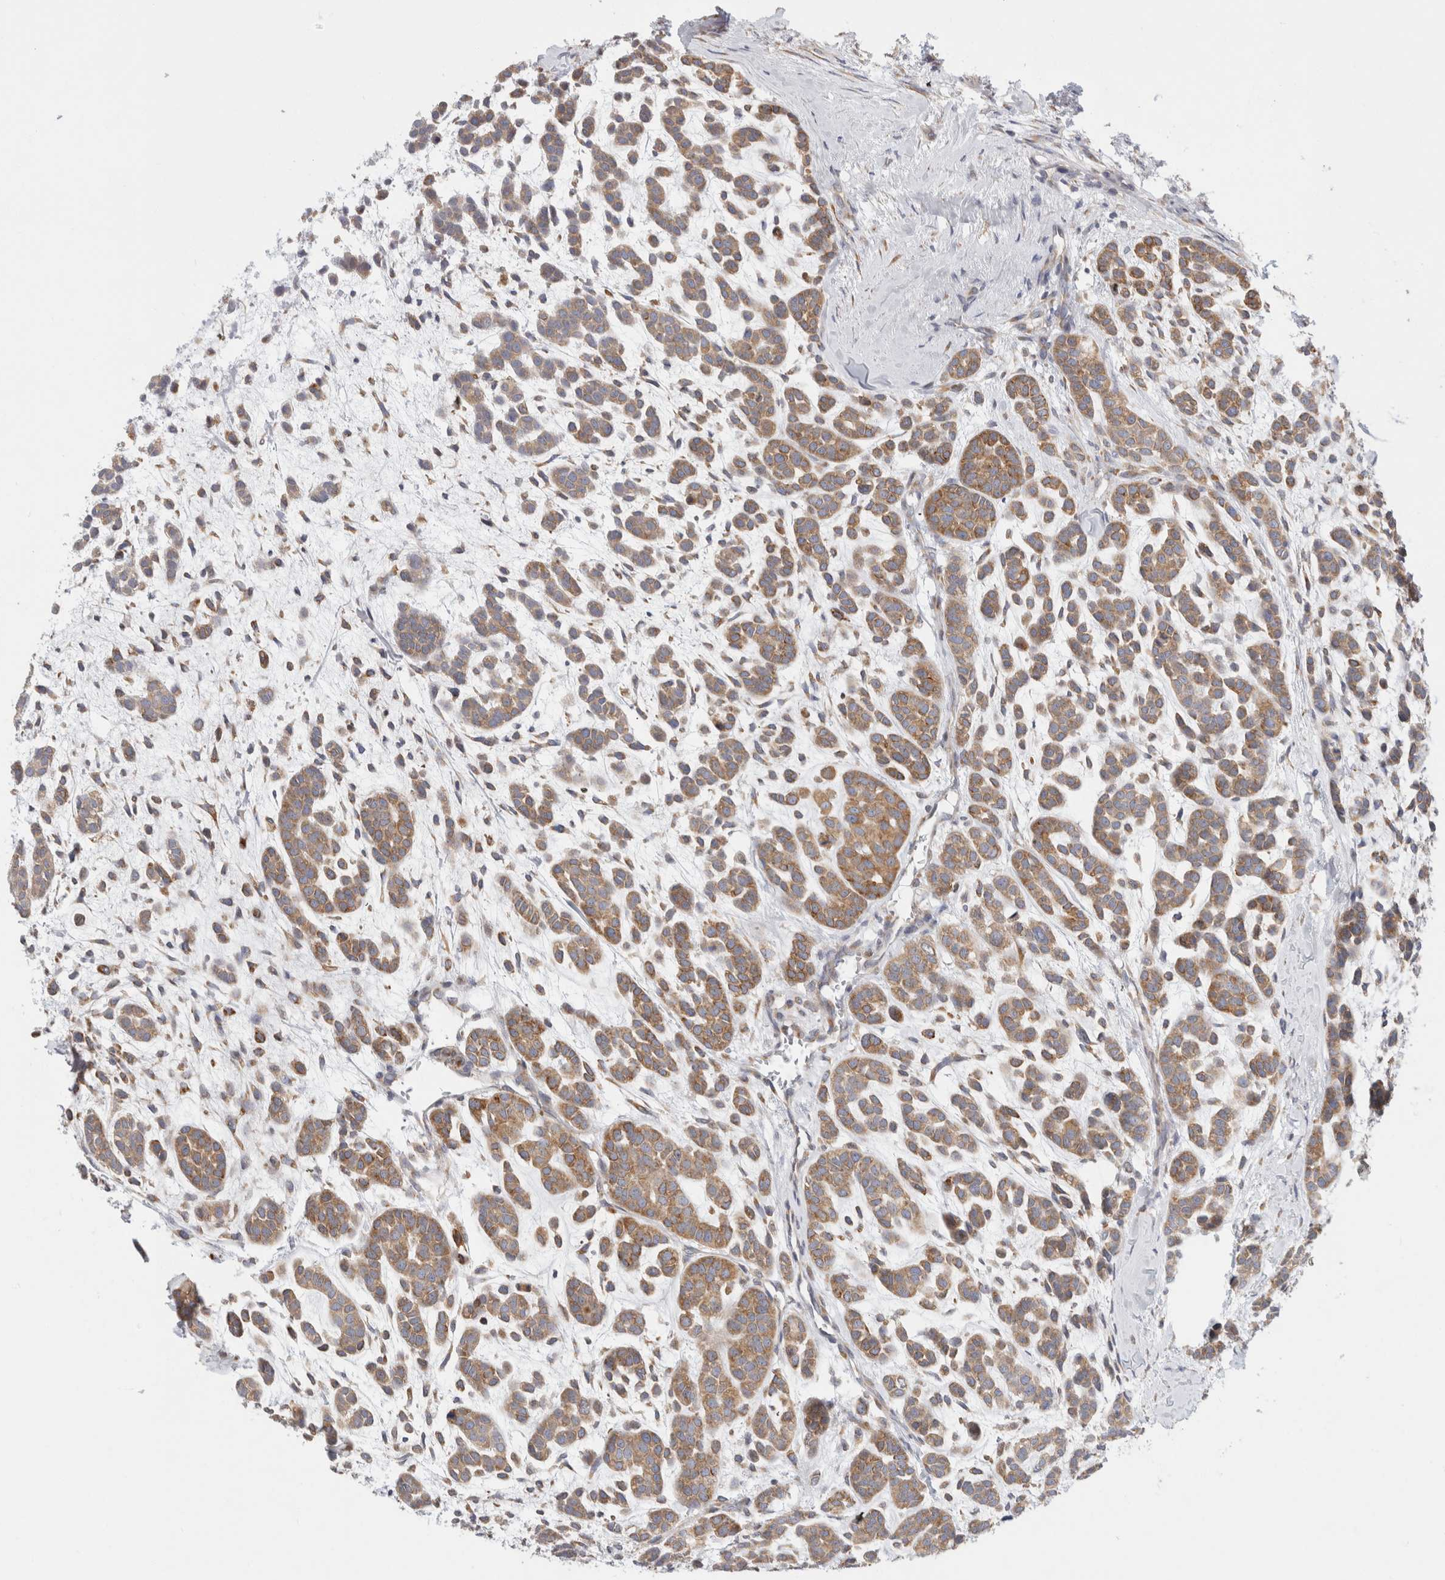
{"staining": {"intensity": "moderate", "quantity": ">75%", "location": "cytoplasmic/membranous"}, "tissue": "head and neck cancer", "cell_type": "Tumor cells", "image_type": "cancer", "snomed": [{"axis": "morphology", "description": "Adenocarcinoma, NOS"}, {"axis": "morphology", "description": "Adenoma, NOS"}, {"axis": "topography", "description": "Head-Neck"}], "caption": "Immunohistochemical staining of human adenocarcinoma (head and neck) shows medium levels of moderate cytoplasmic/membranous protein staining in about >75% of tumor cells.", "gene": "RPN2", "patient": {"sex": "female", "age": 55}}